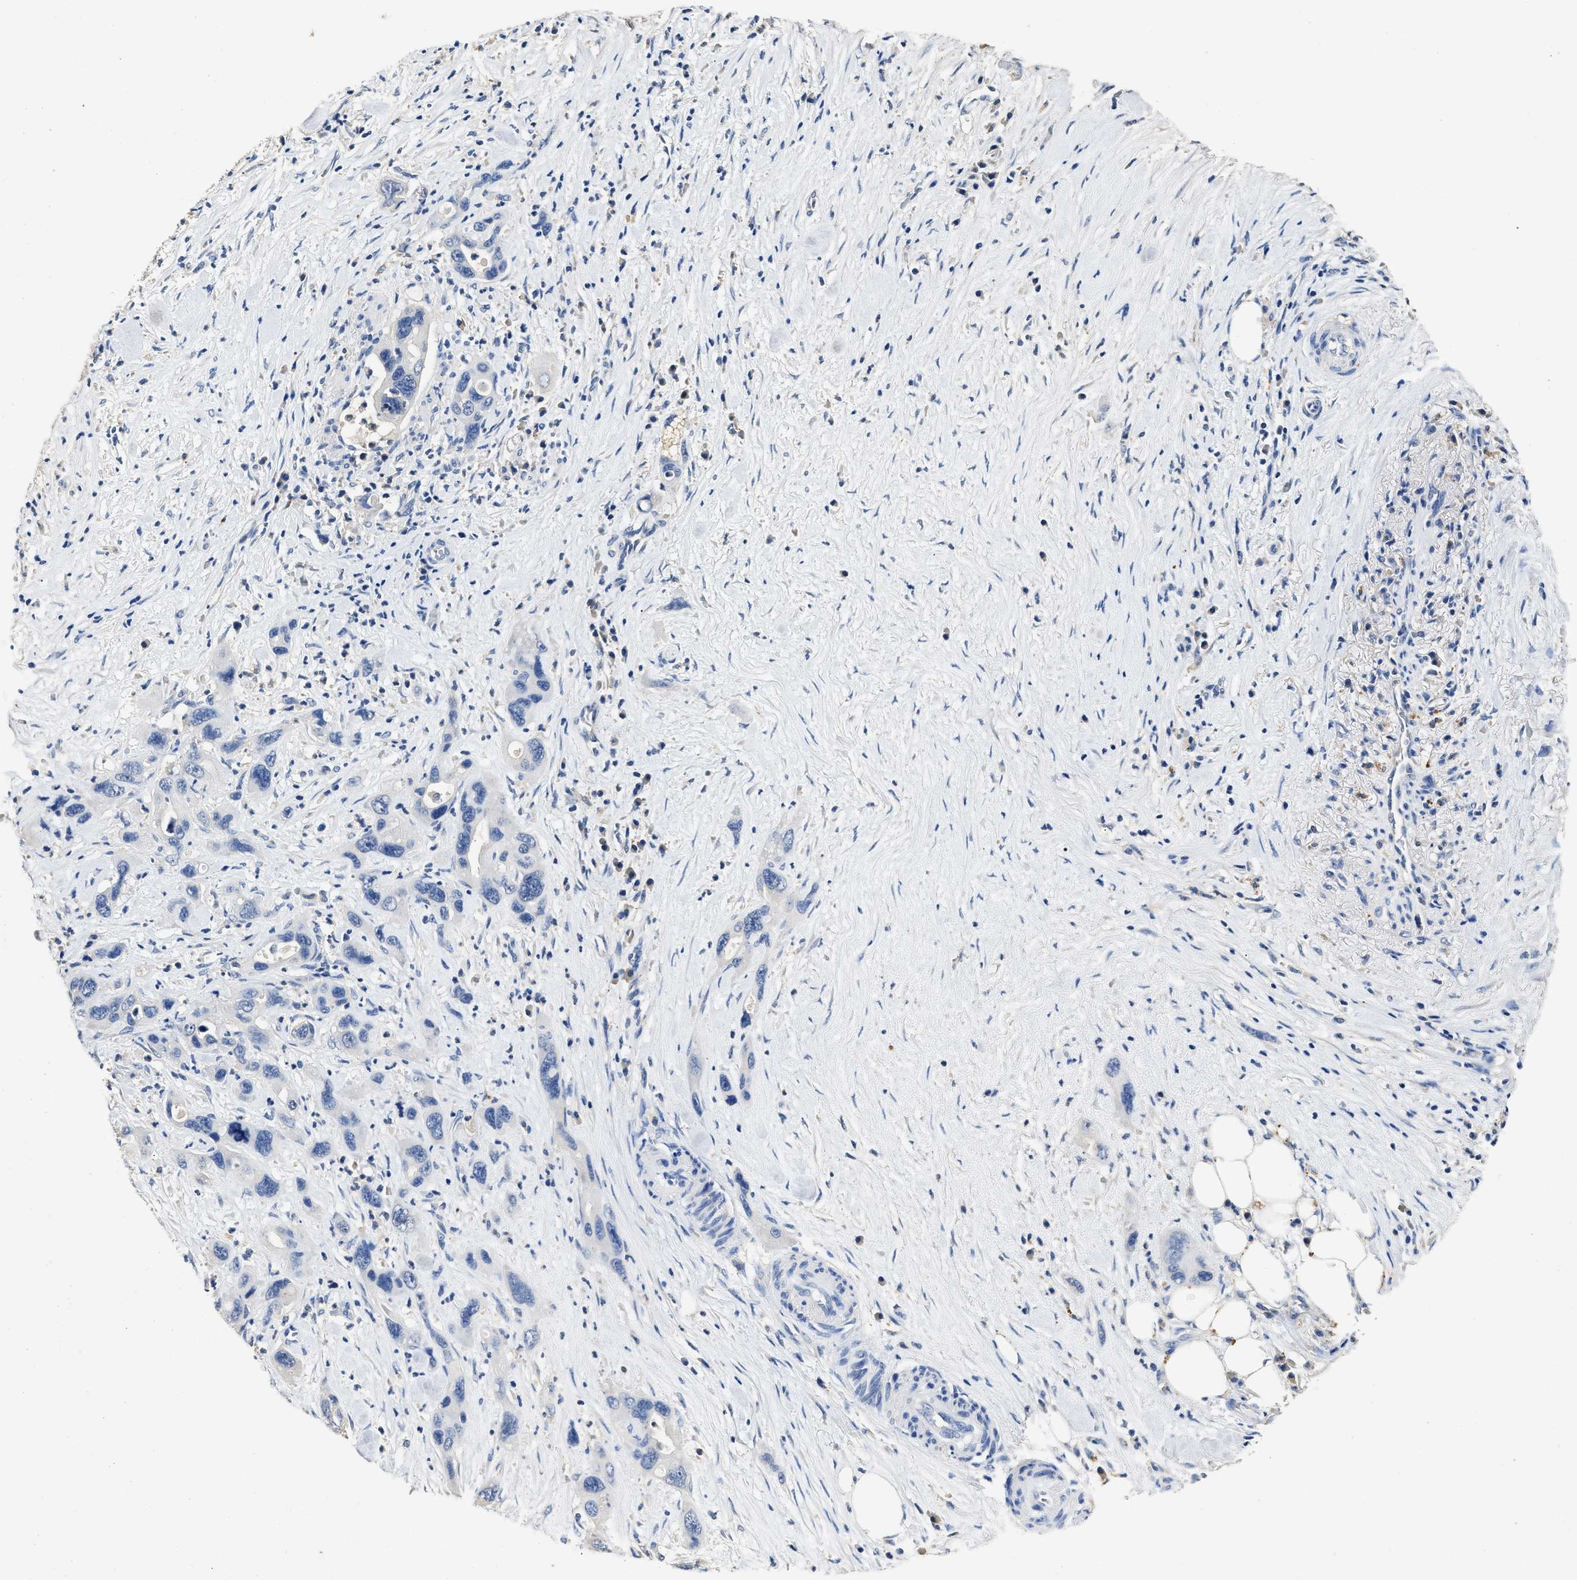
{"staining": {"intensity": "negative", "quantity": "none", "location": "none"}, "tissue": "pancreatic cancer", "cell_type": "Tumor cells", "image_type": "cancer", "snomed": [{"axis": "morphology", "description": "Adenocarcinoma, NOS"}, {"axis": "topography", "description": "Pancreas"}], "caption": "This is a histopathology image of IHC staining of pancreatic cancer, which shows no positivity in tumor cells.", "gene": "SLCO2B1", "patient": {"sex": "female", "age": 70}}